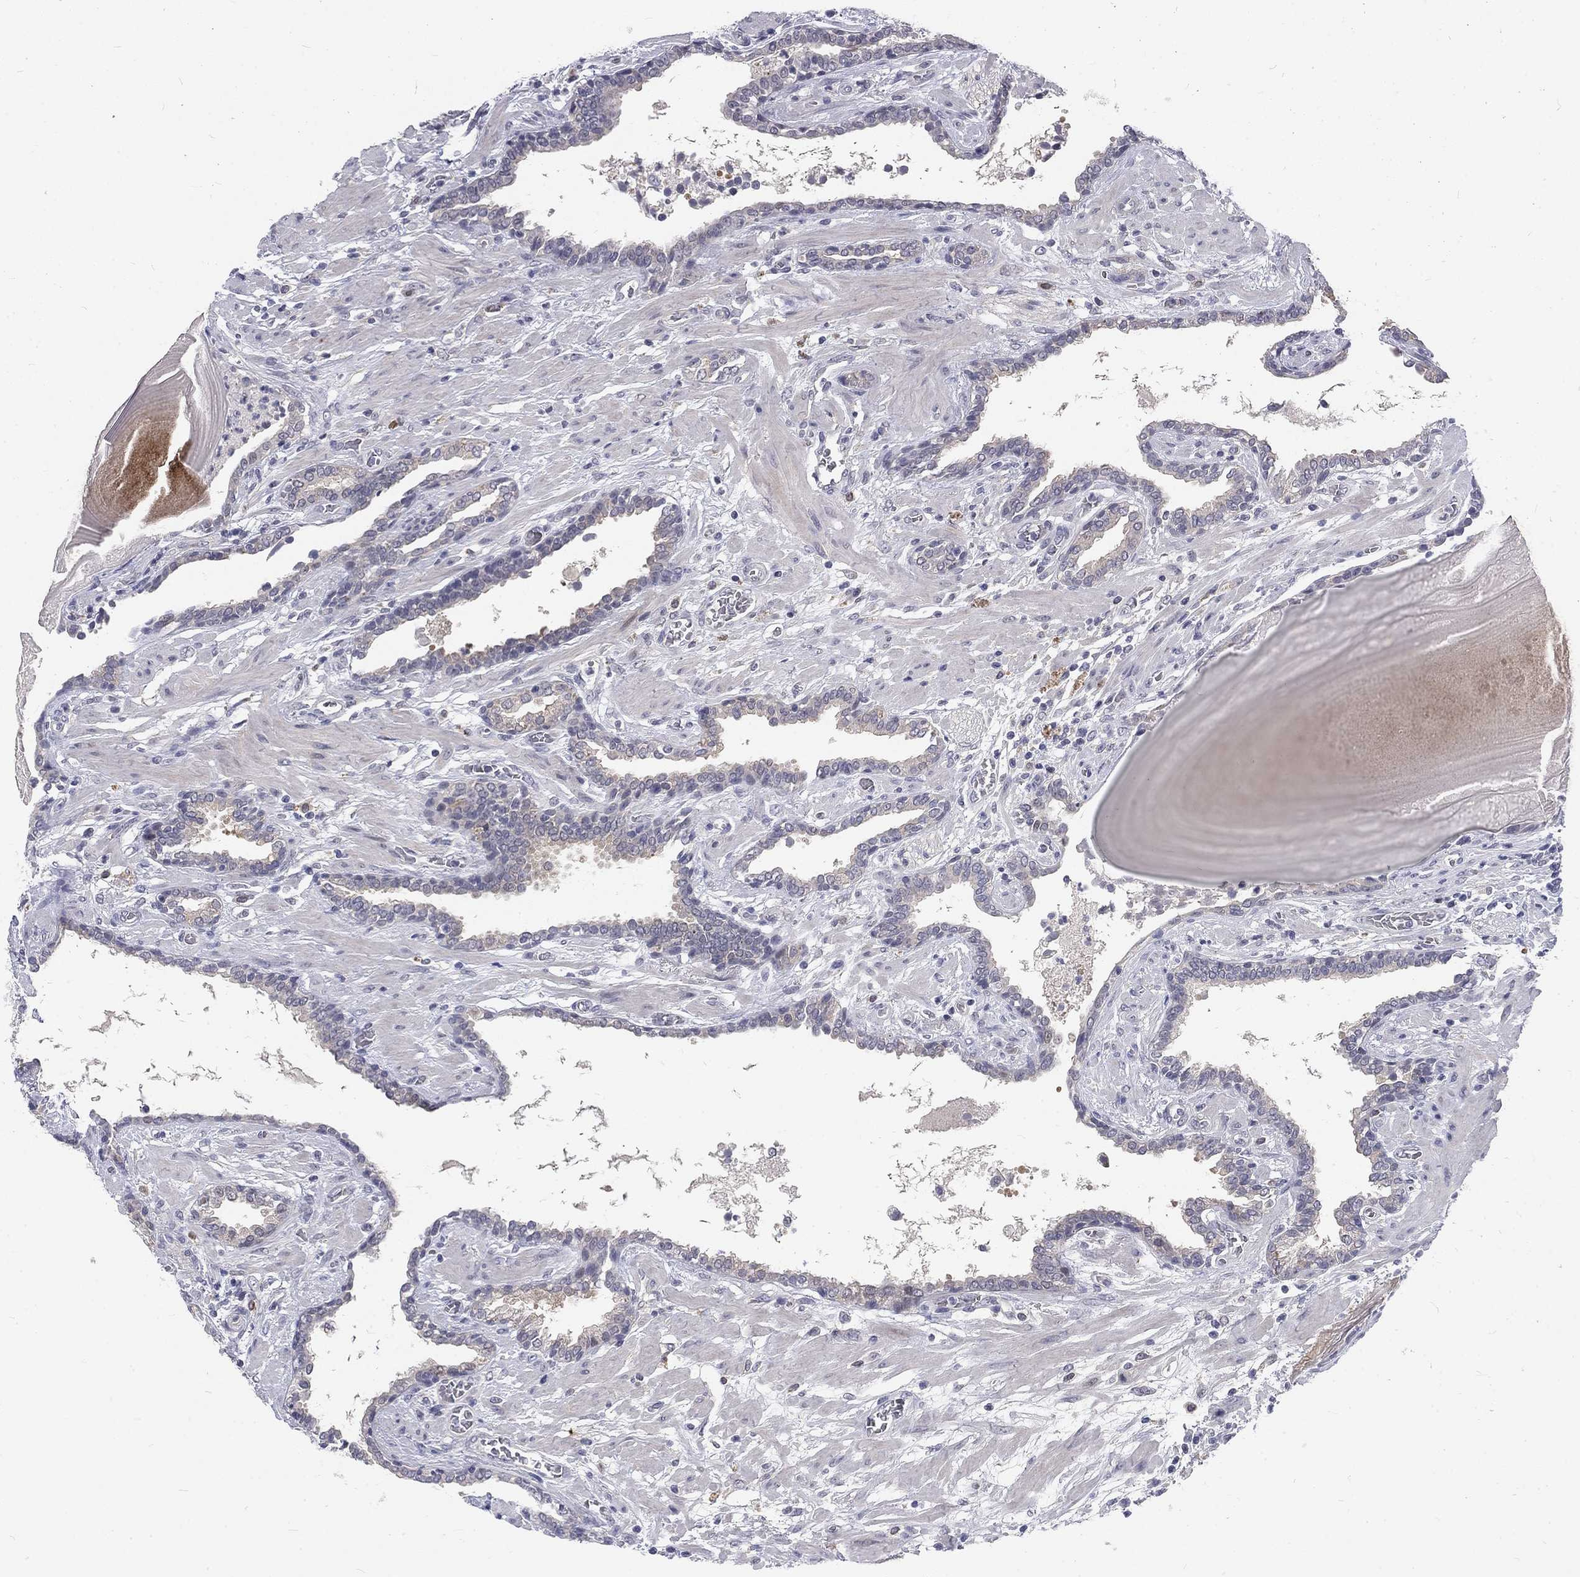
{"staining": {"intensity": "negative", "quantity": "none", "location": "none"}, "tissue": "prostate cancer", "cell_type": "Tumor cells", "image_type": "cancer", "snomed": [{"axis": "morphology", "description": "Adenocarcinoma, Low grade"}, {"axis": "topography", "description": "Prostate"}], "caption": "Prostate cancer was stained to show a protein in brown. There is no significant expression in tumor cells.", "gene": "PHKA1", "patient": {"sex": "male", "age": 69}}